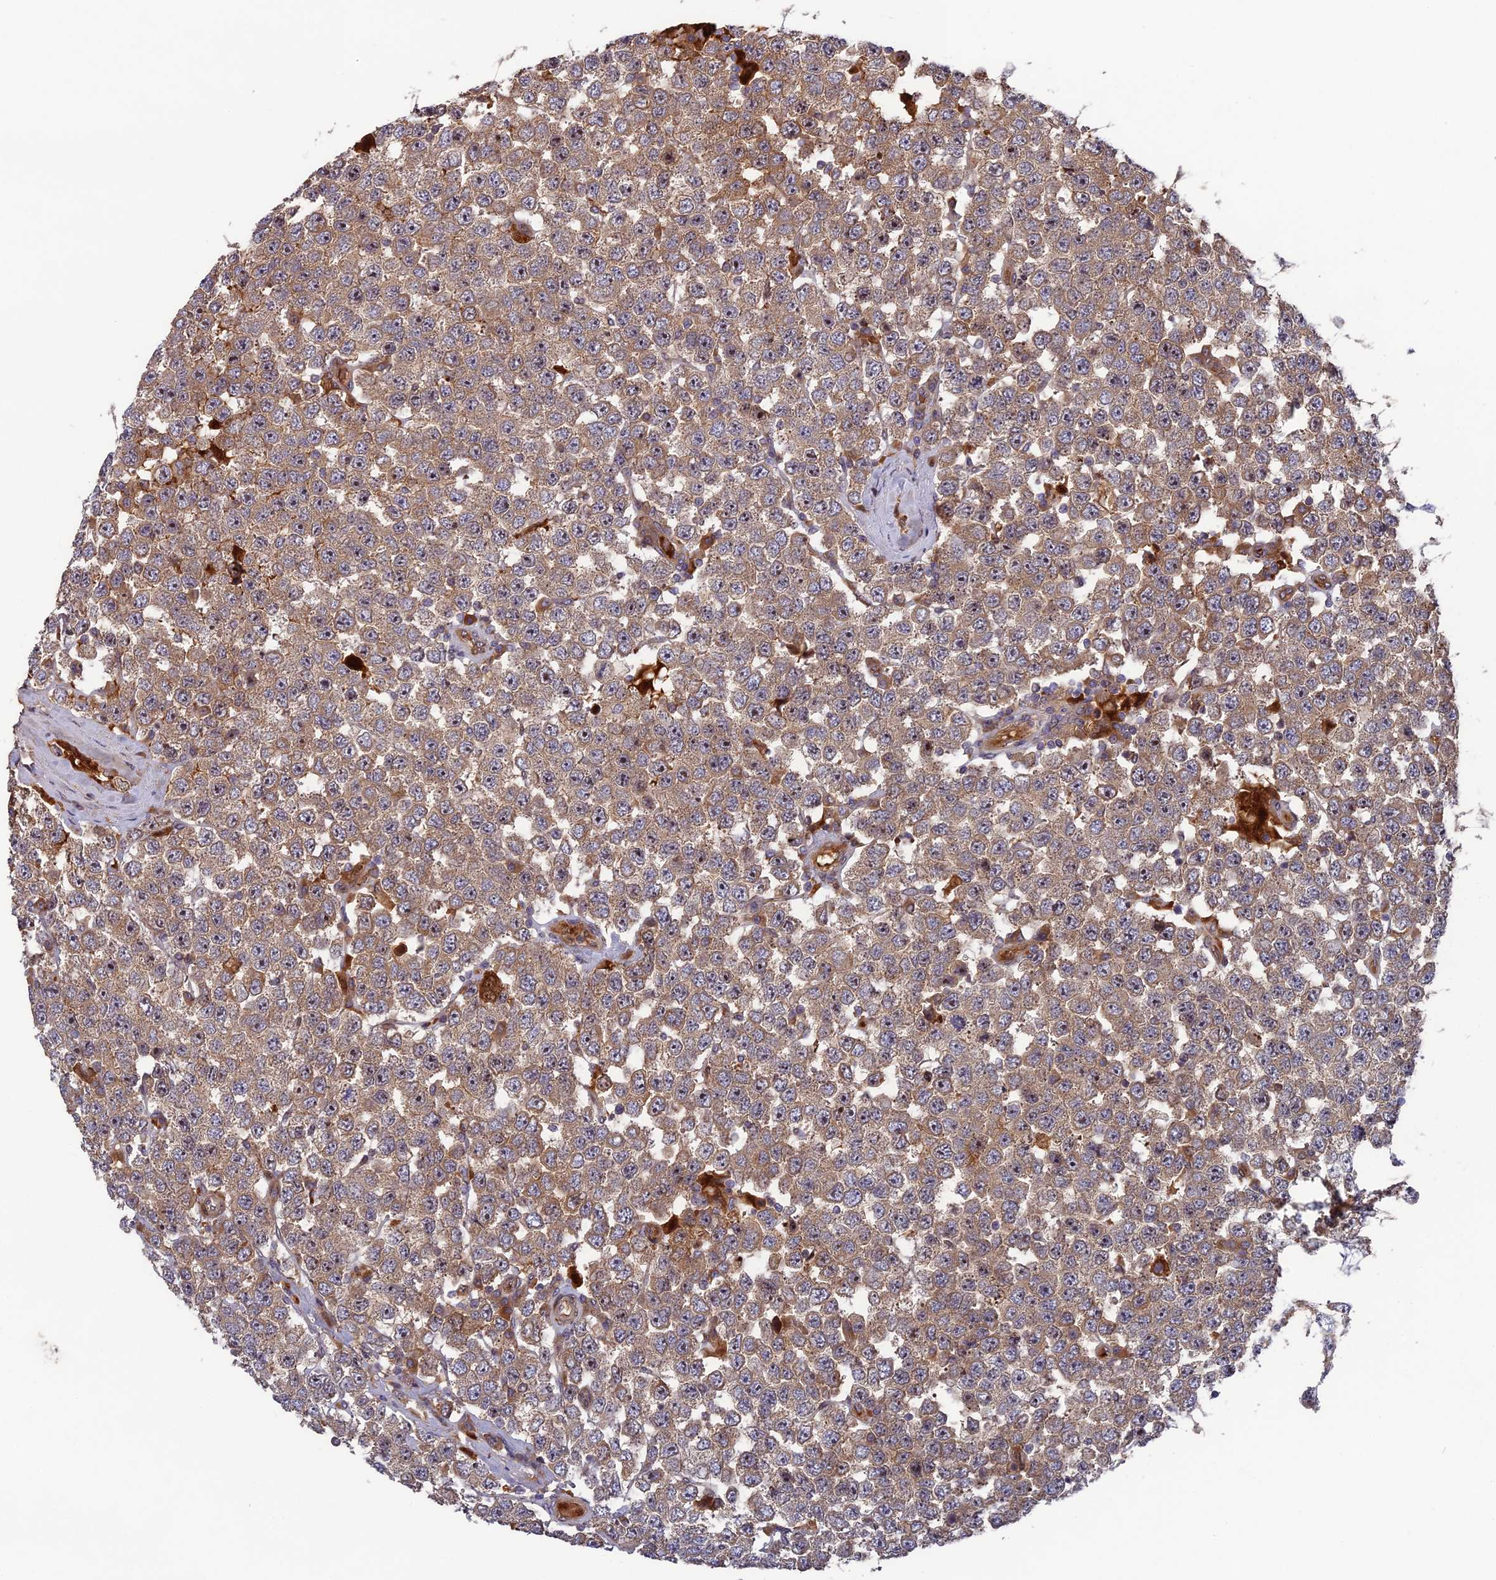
{"staining": {"intensity": "weak", "quantity": "25%-75%", "location": "cytoplasmic/membranous"}, "tissue": "testis cancer", "cell_type": "Tumor cells", "image_type": "cancer", "snomed": [{"axis": "morphology", "description": "Seminoma, NOS"}, {"axis": "topography", "description": "Testis"}], "caption": "Immunohistochemistry (IHC) staining of seminoma (testis), which exhibits low levels of weak cytoplasmic/membranous staining in about 25%-75% of tumor cells indicating weak cytoplasmic/membranous protein positivity. The staining was performed using DAB (brown) for protein detection and nuclei were counterstained in hematoxylin (blue).", "gene": "TMUB2", "patient": {"sex": "male", "age": 28}}